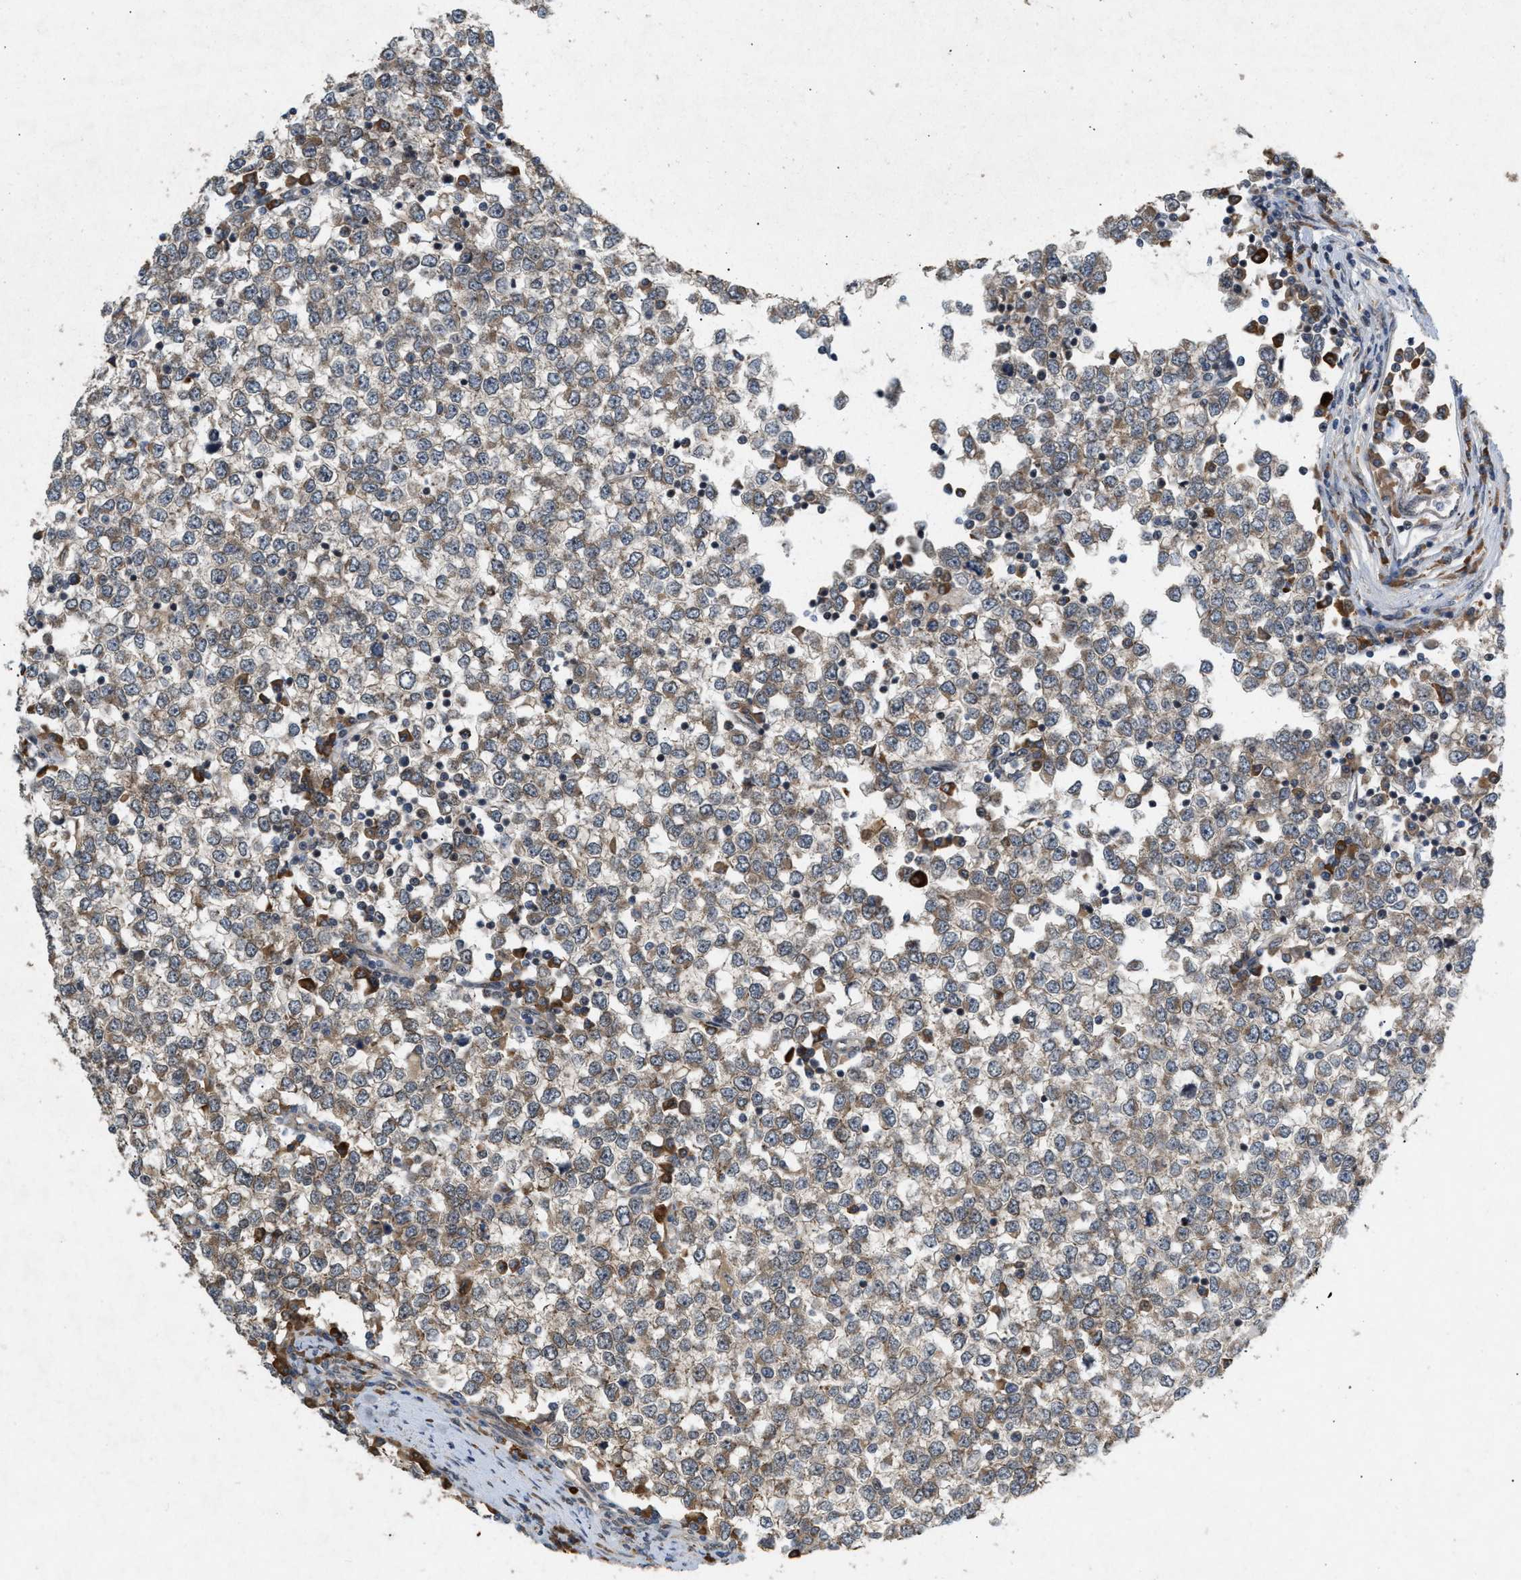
{"staining": {"intensity": "weak", "quantity": ">75%", "location": "cytoplasmic/membranous"}, "tissue": "testis cancer", "cell_type": "Tumor cells", "image_type": "cancer", "snomed": [{"axis": "morphology", "description": "Seminoma, NOS"}, {"axis": "topography", "description": "Testis"}], "caption": "Immunohistochemistry photomicrograph of testis seminoma stained for a protein (brown), which exhibits low levels of weak cytoplasmic/membranous staining in about >75% of tumor cells.", "gene": "MFSD6", "patient": {"sex": "male", "age": 65}}